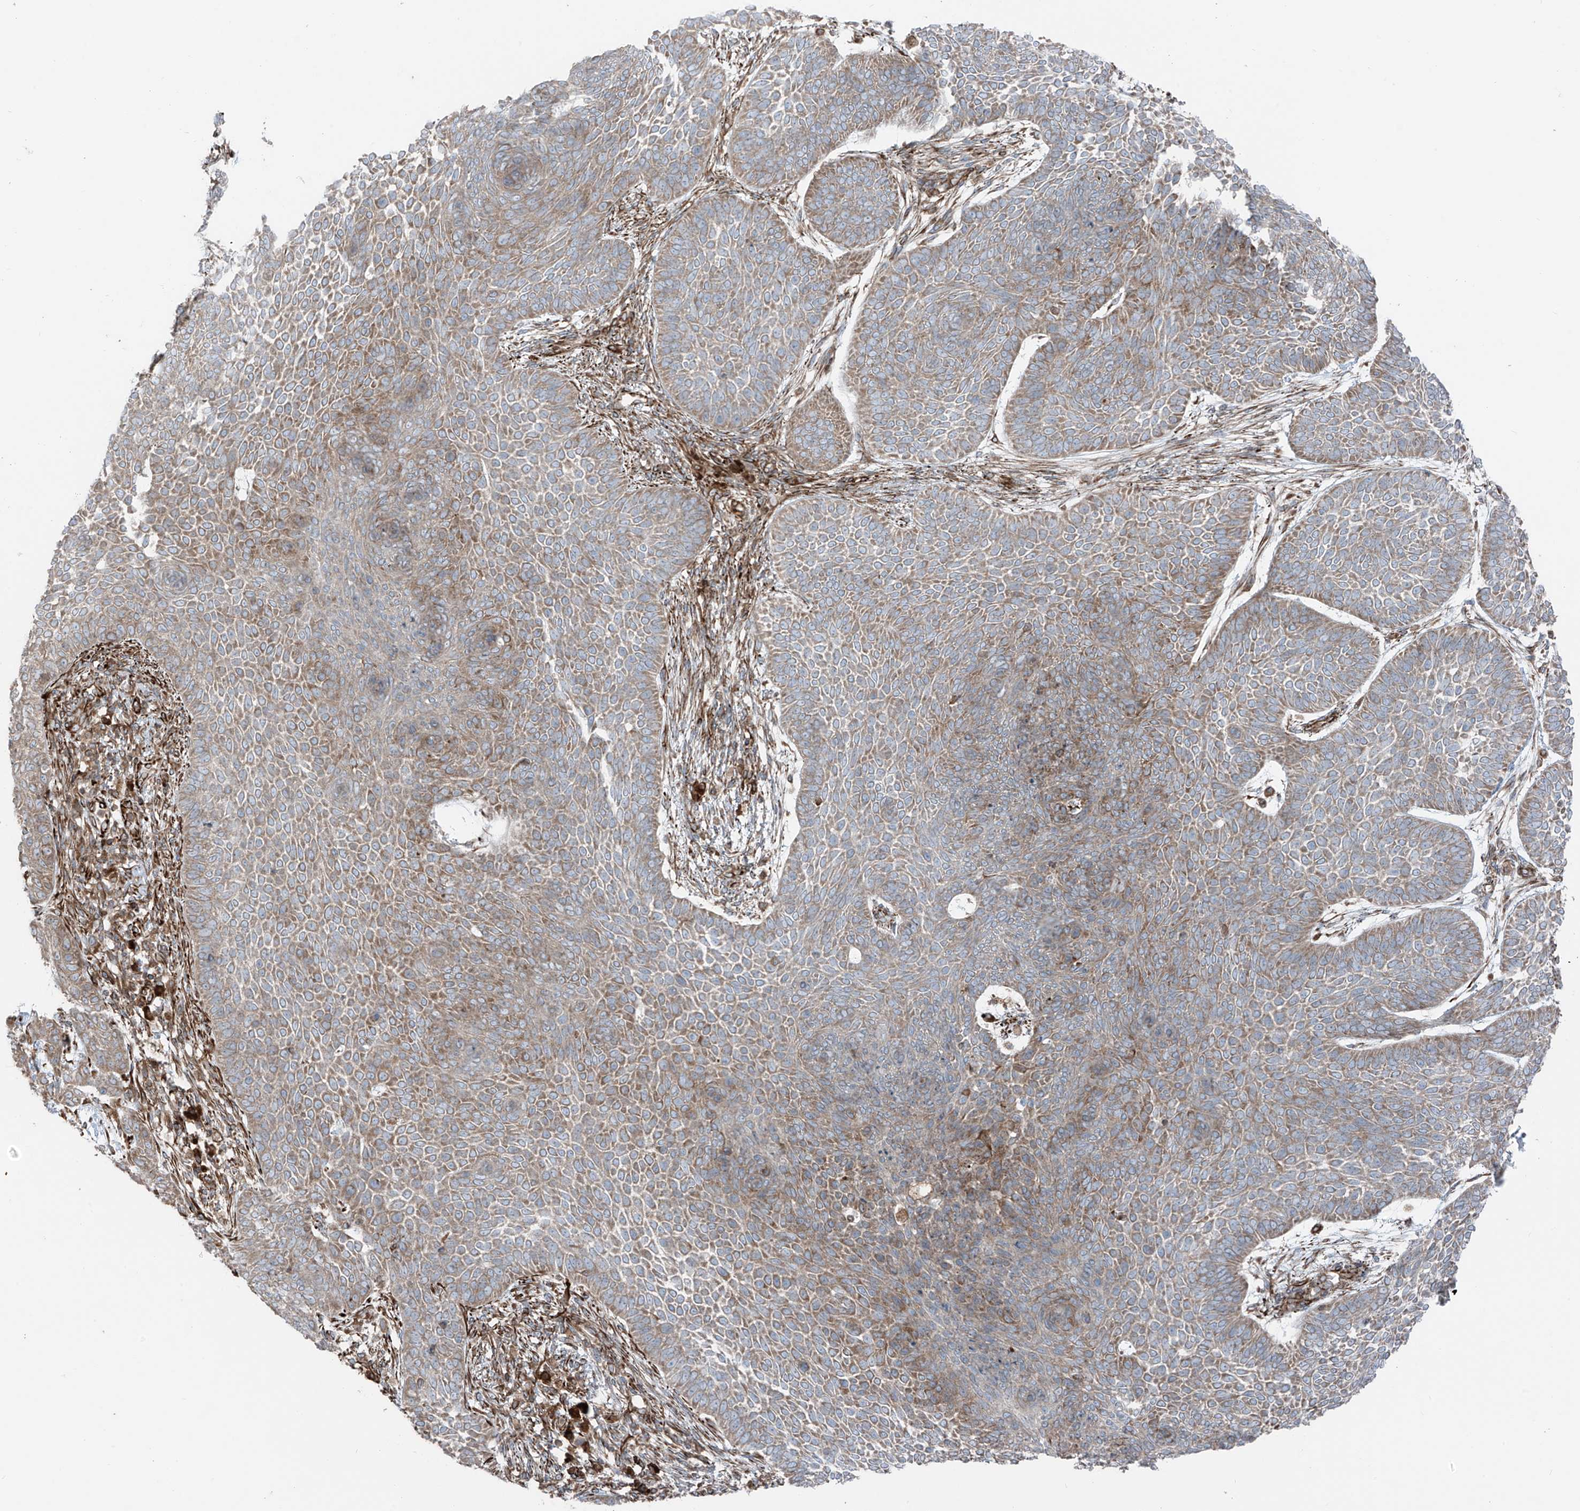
{"staining": {"intensity": "moderate", "quantity": ">75%", "location": "cytoplasmic/membranous"}, "tissue": "skin cancer", "cell_type": "Tumor cells", "image_type": "cancer", "snomed": [{"axis": "morphology", "description": "Basal cell carcinoma"}, {"axis": "topography", "description": "Skin"}], "caption": "Basal cell carcinoma (skin) stained for a protein exhibits moderate cytoplasmic/membranous positivity in tumor cells.", "gene": "ERLEC1", "patient": {"sex": "male", "age": 85}}